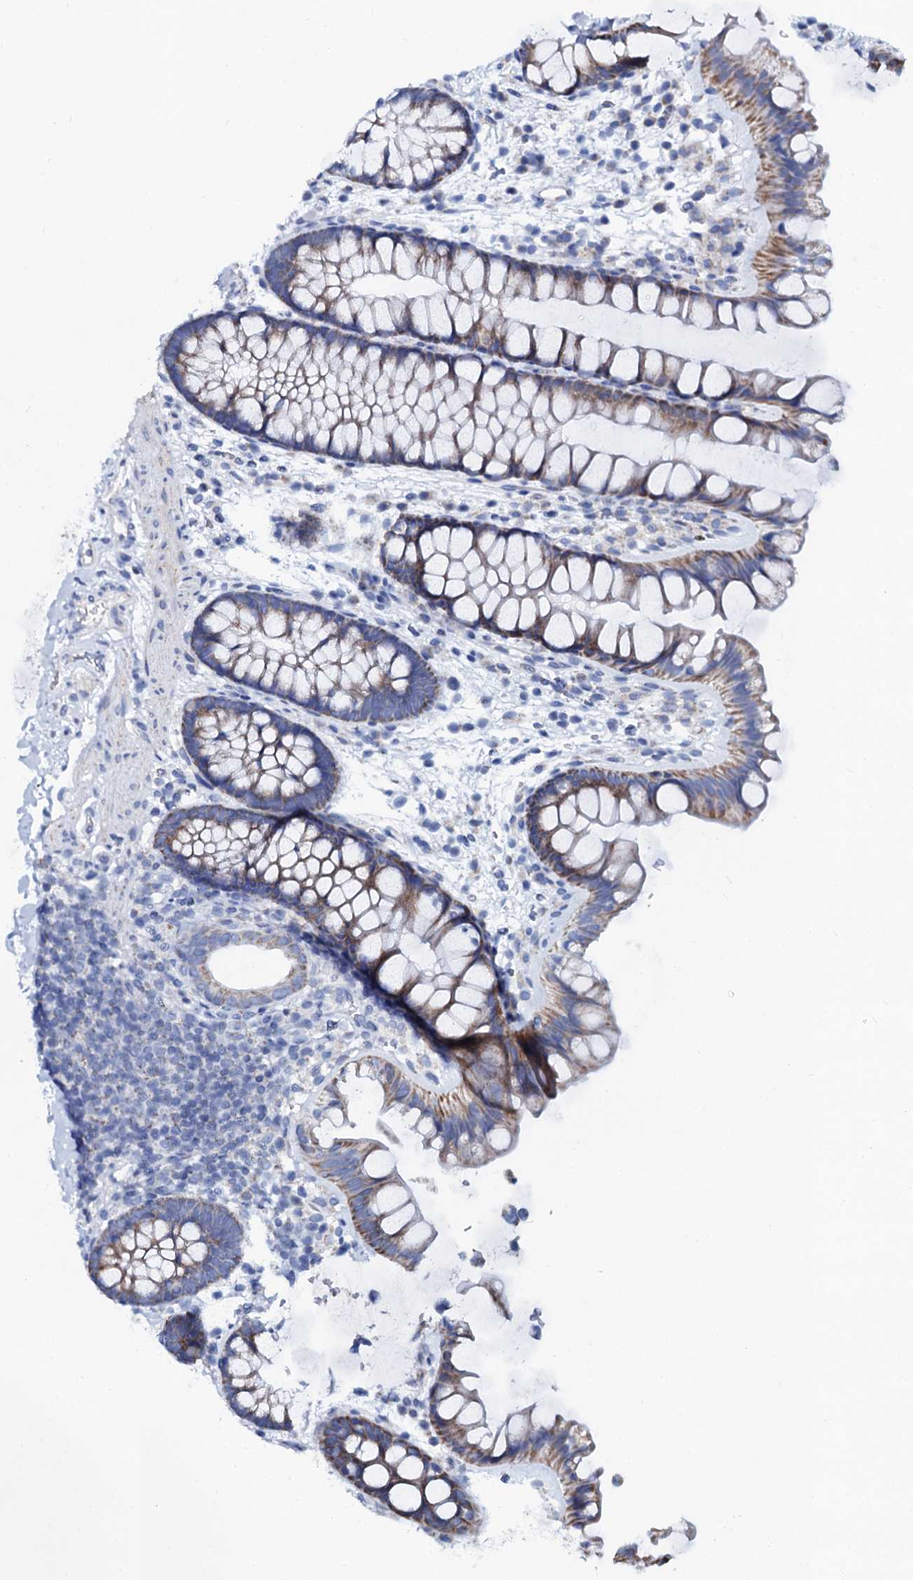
{"staining": {"intensity": "negative", "quantity": "none", "location": "none"}, "tissue": "colon", "cell_type": "Endothelial cells", "image_type": "normal", "snomed": [{"axis": "morphology", "description": "Normal tissue, NOS"}, {"axis": "topography", "description": "Colon"}], "caption": "Immunohistochemistry of unremarkable human colon displays no positivity in endothelial cells.", "gene": "SLC37A4", "patient": {"sex": "female", "age": 62}}